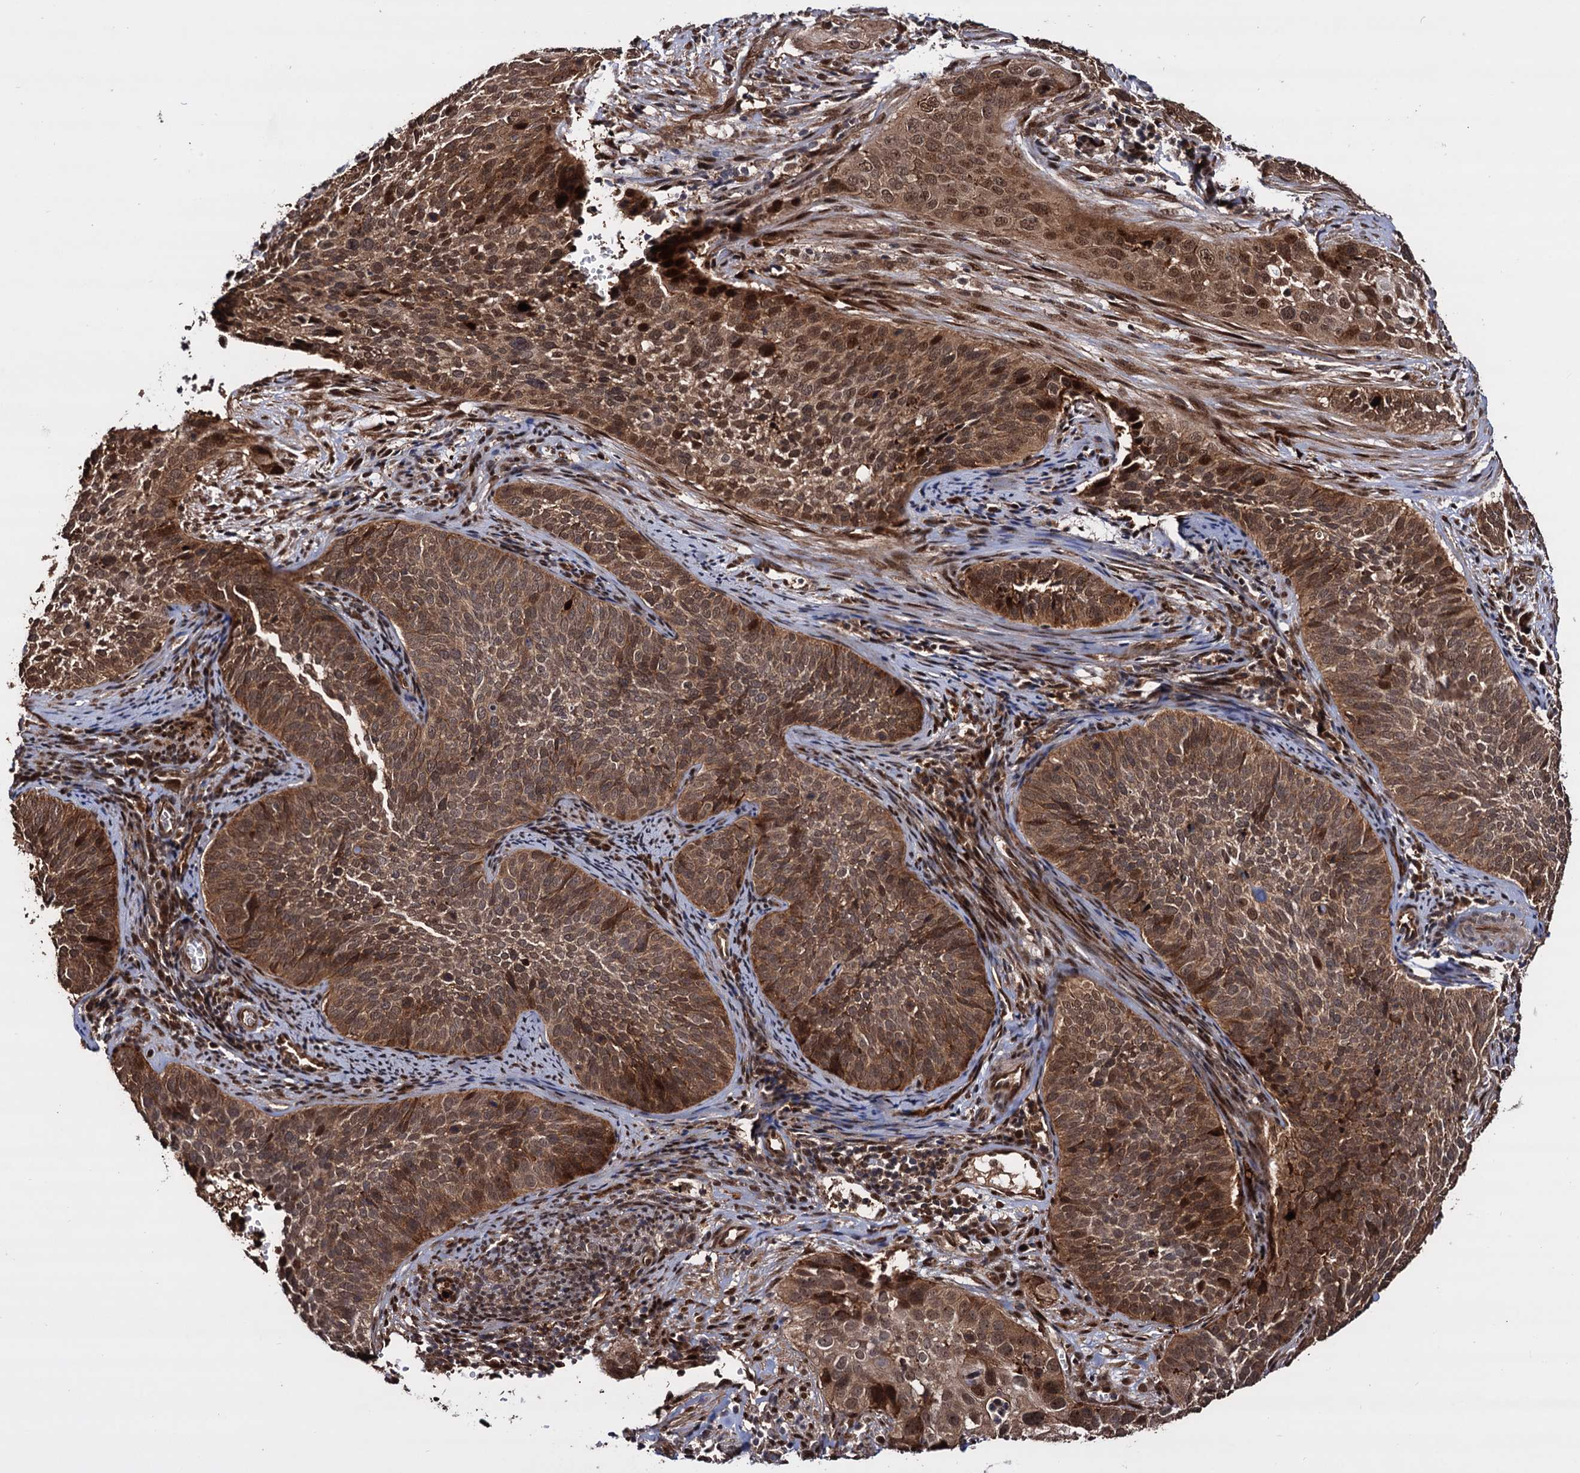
{"staining": {"intensity": "moderate", "quantity": ">75%", "location": "cytoplasmic/membranous,nuclear"}, "tissue": "cervical cancer", "cell_type": "Tumor cells", "image_type": "cancer", "snomed": [{"axis": "morphology", "description": "Squamous cell carcinoma, NOS"}, {"axis": "topography", "description": "Cervix"}], "caption": "Moderate cytoplasmic/membranous and nuclear positivity for a protein is appreciated in approximately >75% of tumor cells of cervical cancer (squamous cell carcinoma) using IHC.", "gene": "PIGB", "patient": {"sex": "female", "age": 34}}